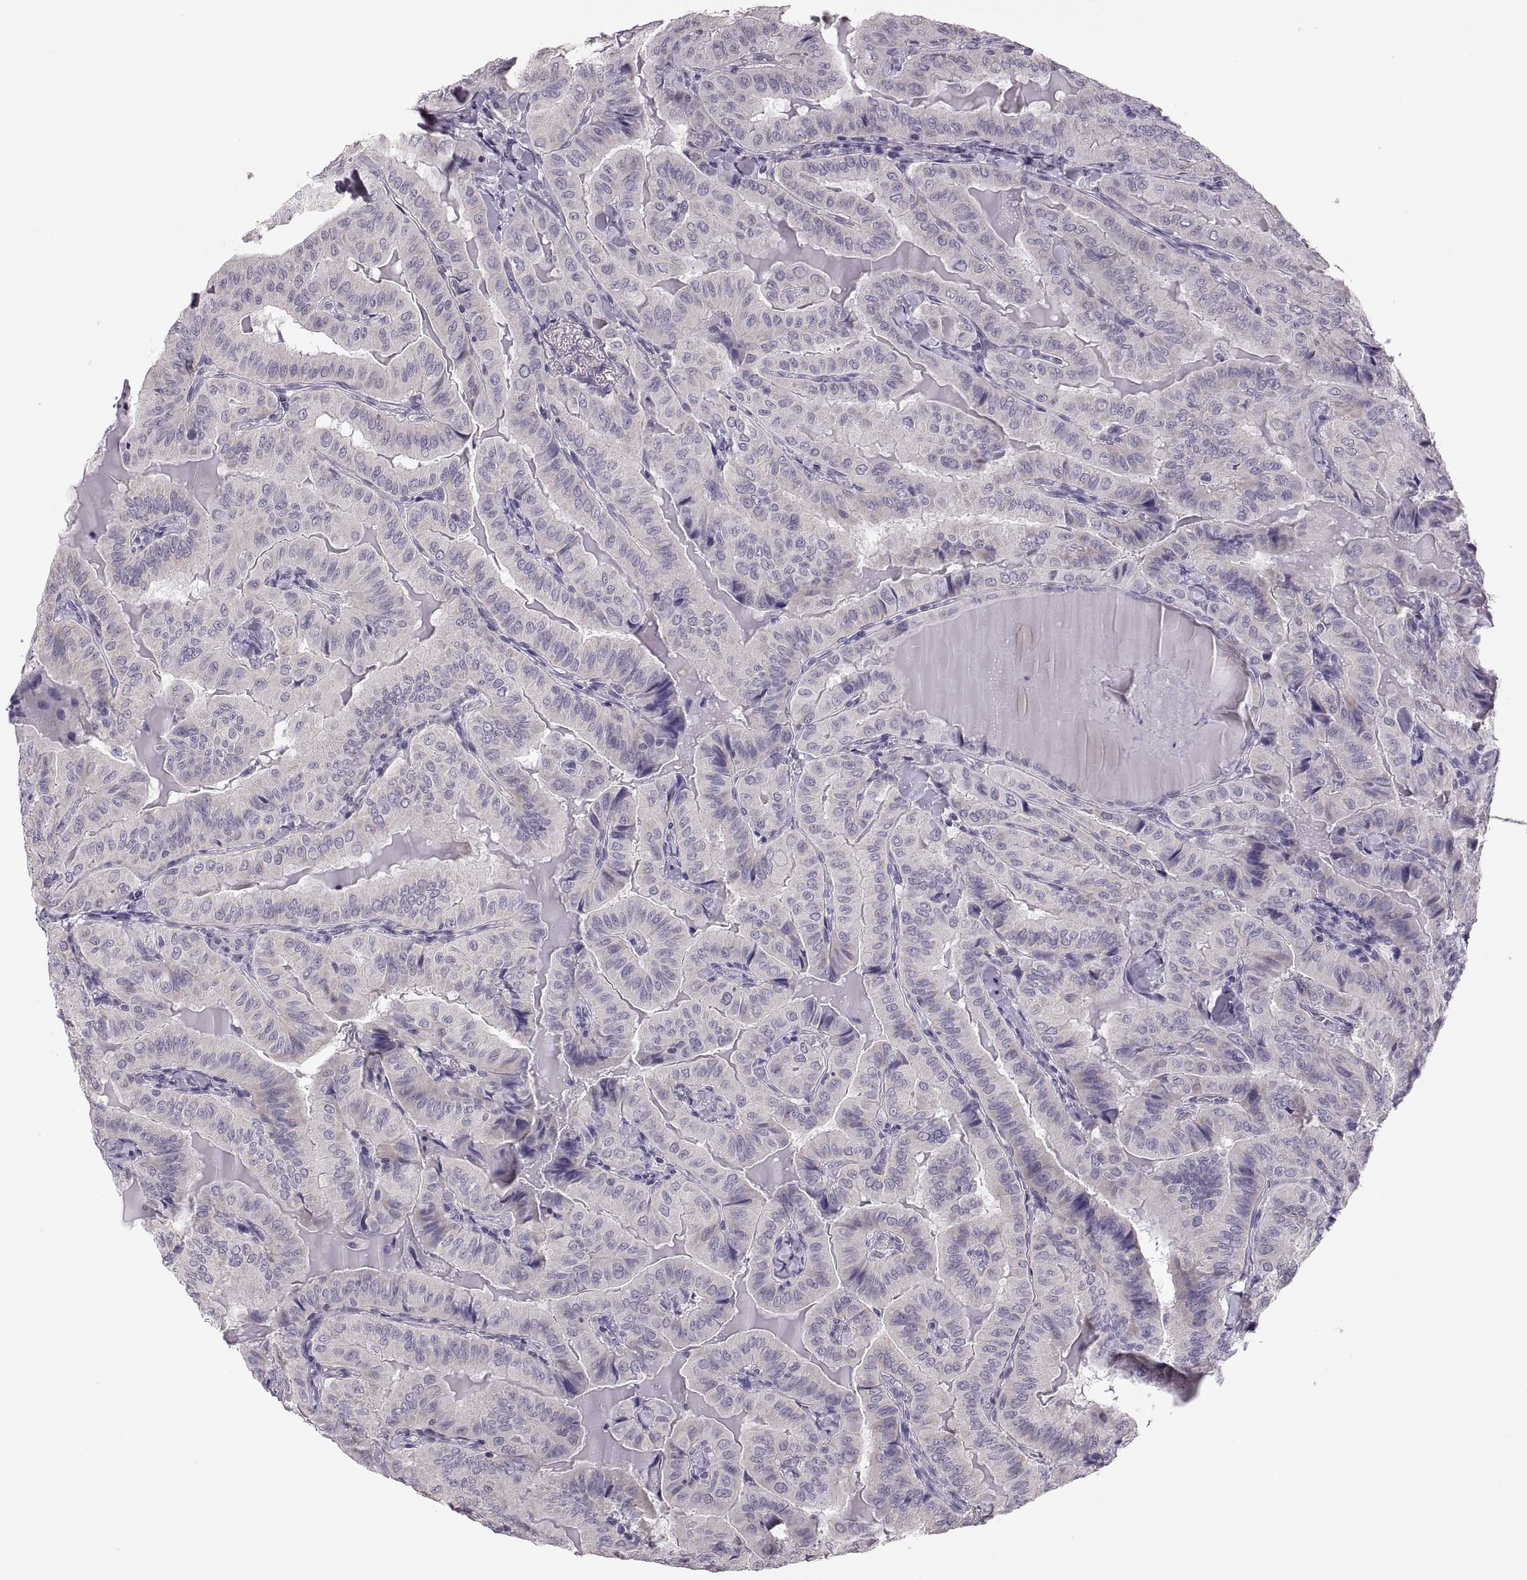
{"staining": {"intensity": "negative", "quantity": "none", "location": "none"}, "tissue": "thyroid cancer", "cell_type": "Tumor cells", "image_type": "cancer", "snomed": [{"axis": "morphology", "description": "Papillary adenocarcinoma, NOS"}, {"axis": "topography", "description": "Thyroid gland"}], "caption": "Protein analysis of thyroid papillary adenocarcinoma shows no significant staining in tumor cells.", "gene": "ADH6", "patient": {"sex": "female", "age": 68}}